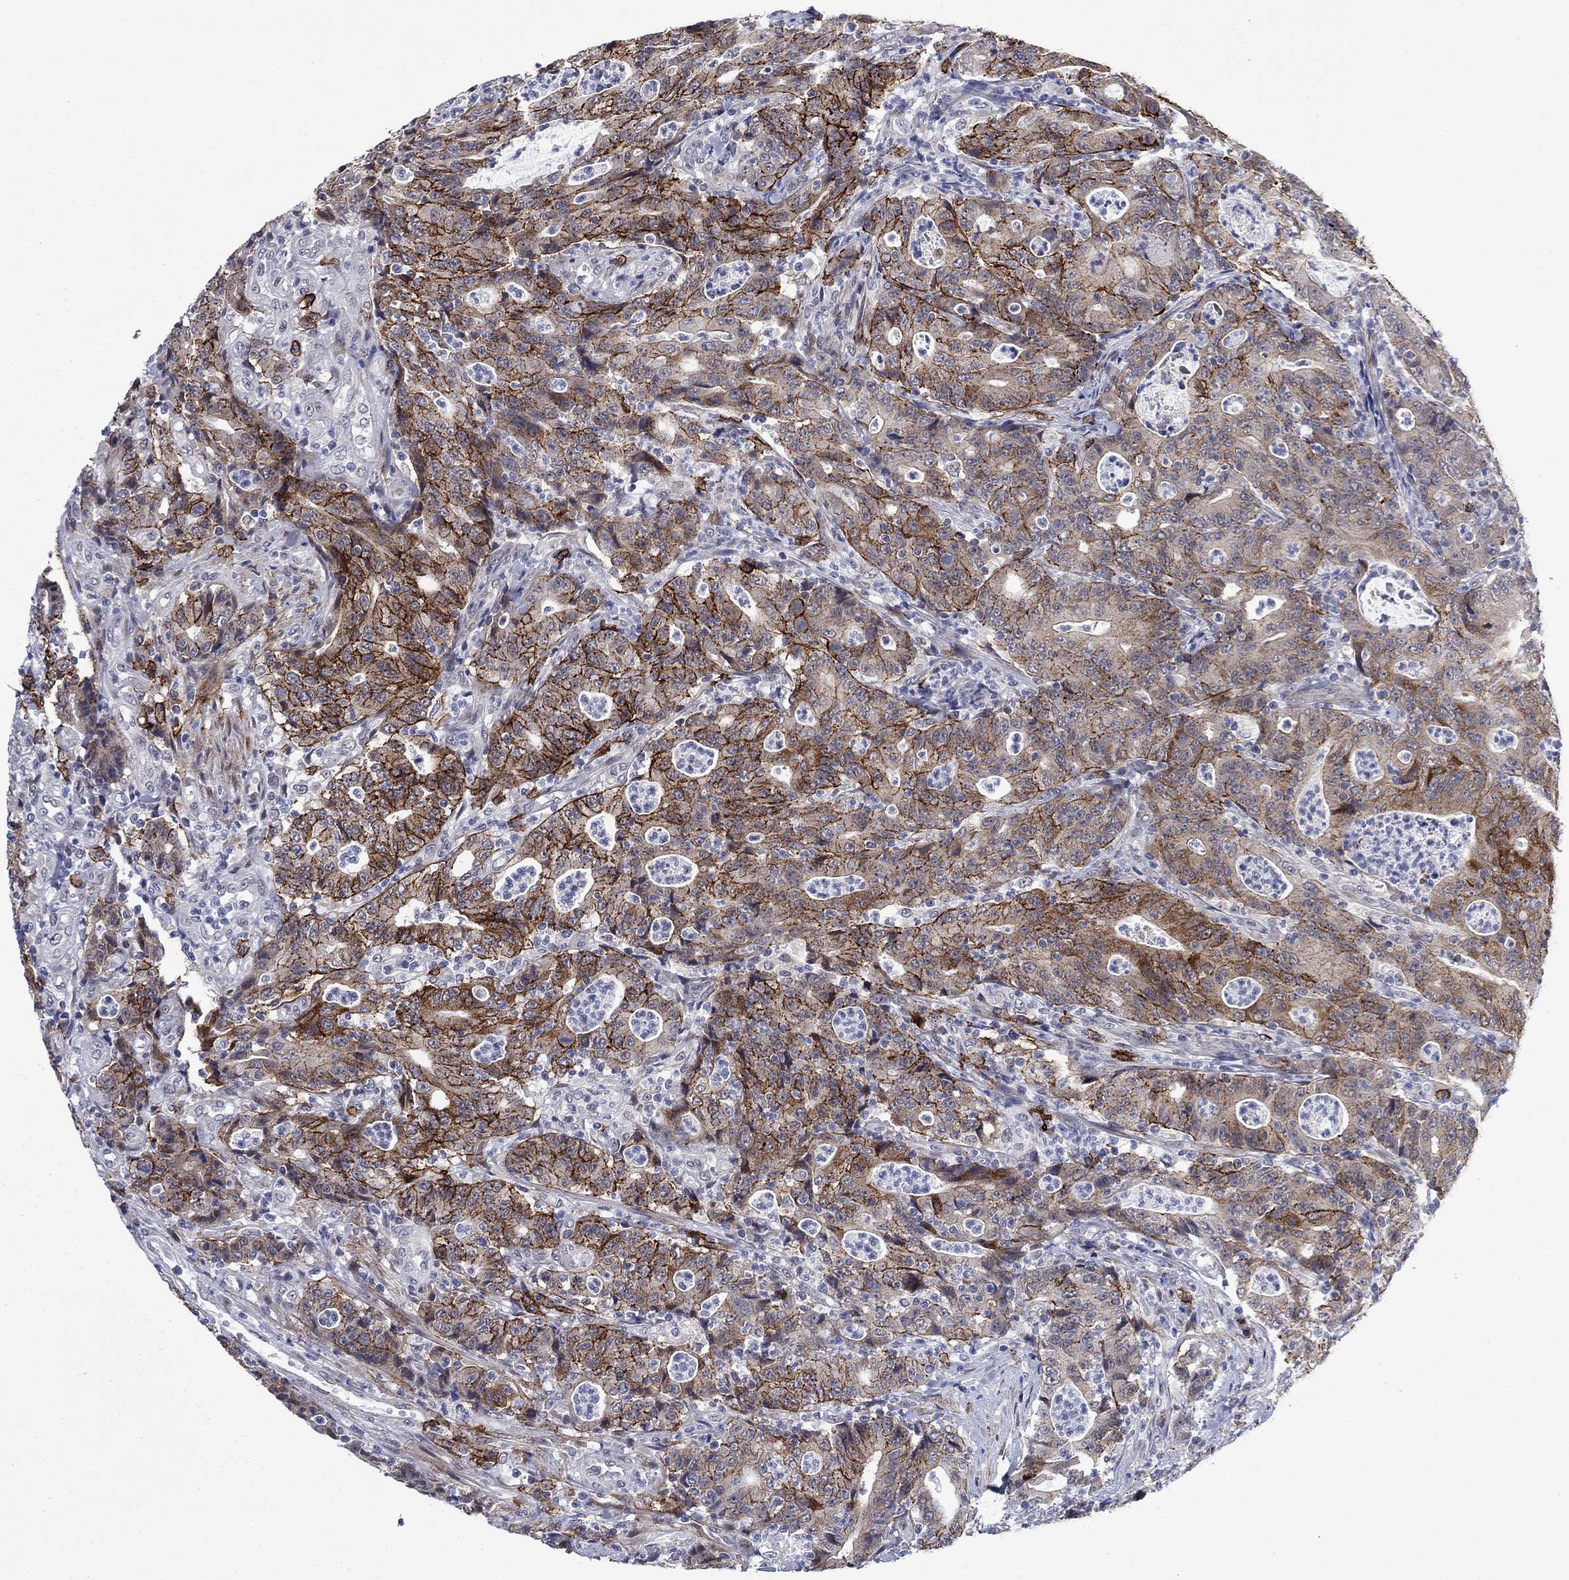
{"staining": {"intensity": "strong", "quantity": "25%-75%", "location": "cytoplasmic/membranous"}, "tissue": "colorectal cancer", "cell_type": "Tumor cells", "image_type": "cancer", "snomed": [{"axis": "morphology", "description": "Adenocarcinoma, NOS"}, {"axis": "topography", "description": "Colon"}], "caption": "A micrograph of colorectal adenocarcinoma stained for a protein demonstrates strong cytoplasmic/membranous brown staining in tumor cells. Nuclei are stained in blue.", "gene": "SDC1", "patient": {"sex": "male", "age": 70}}